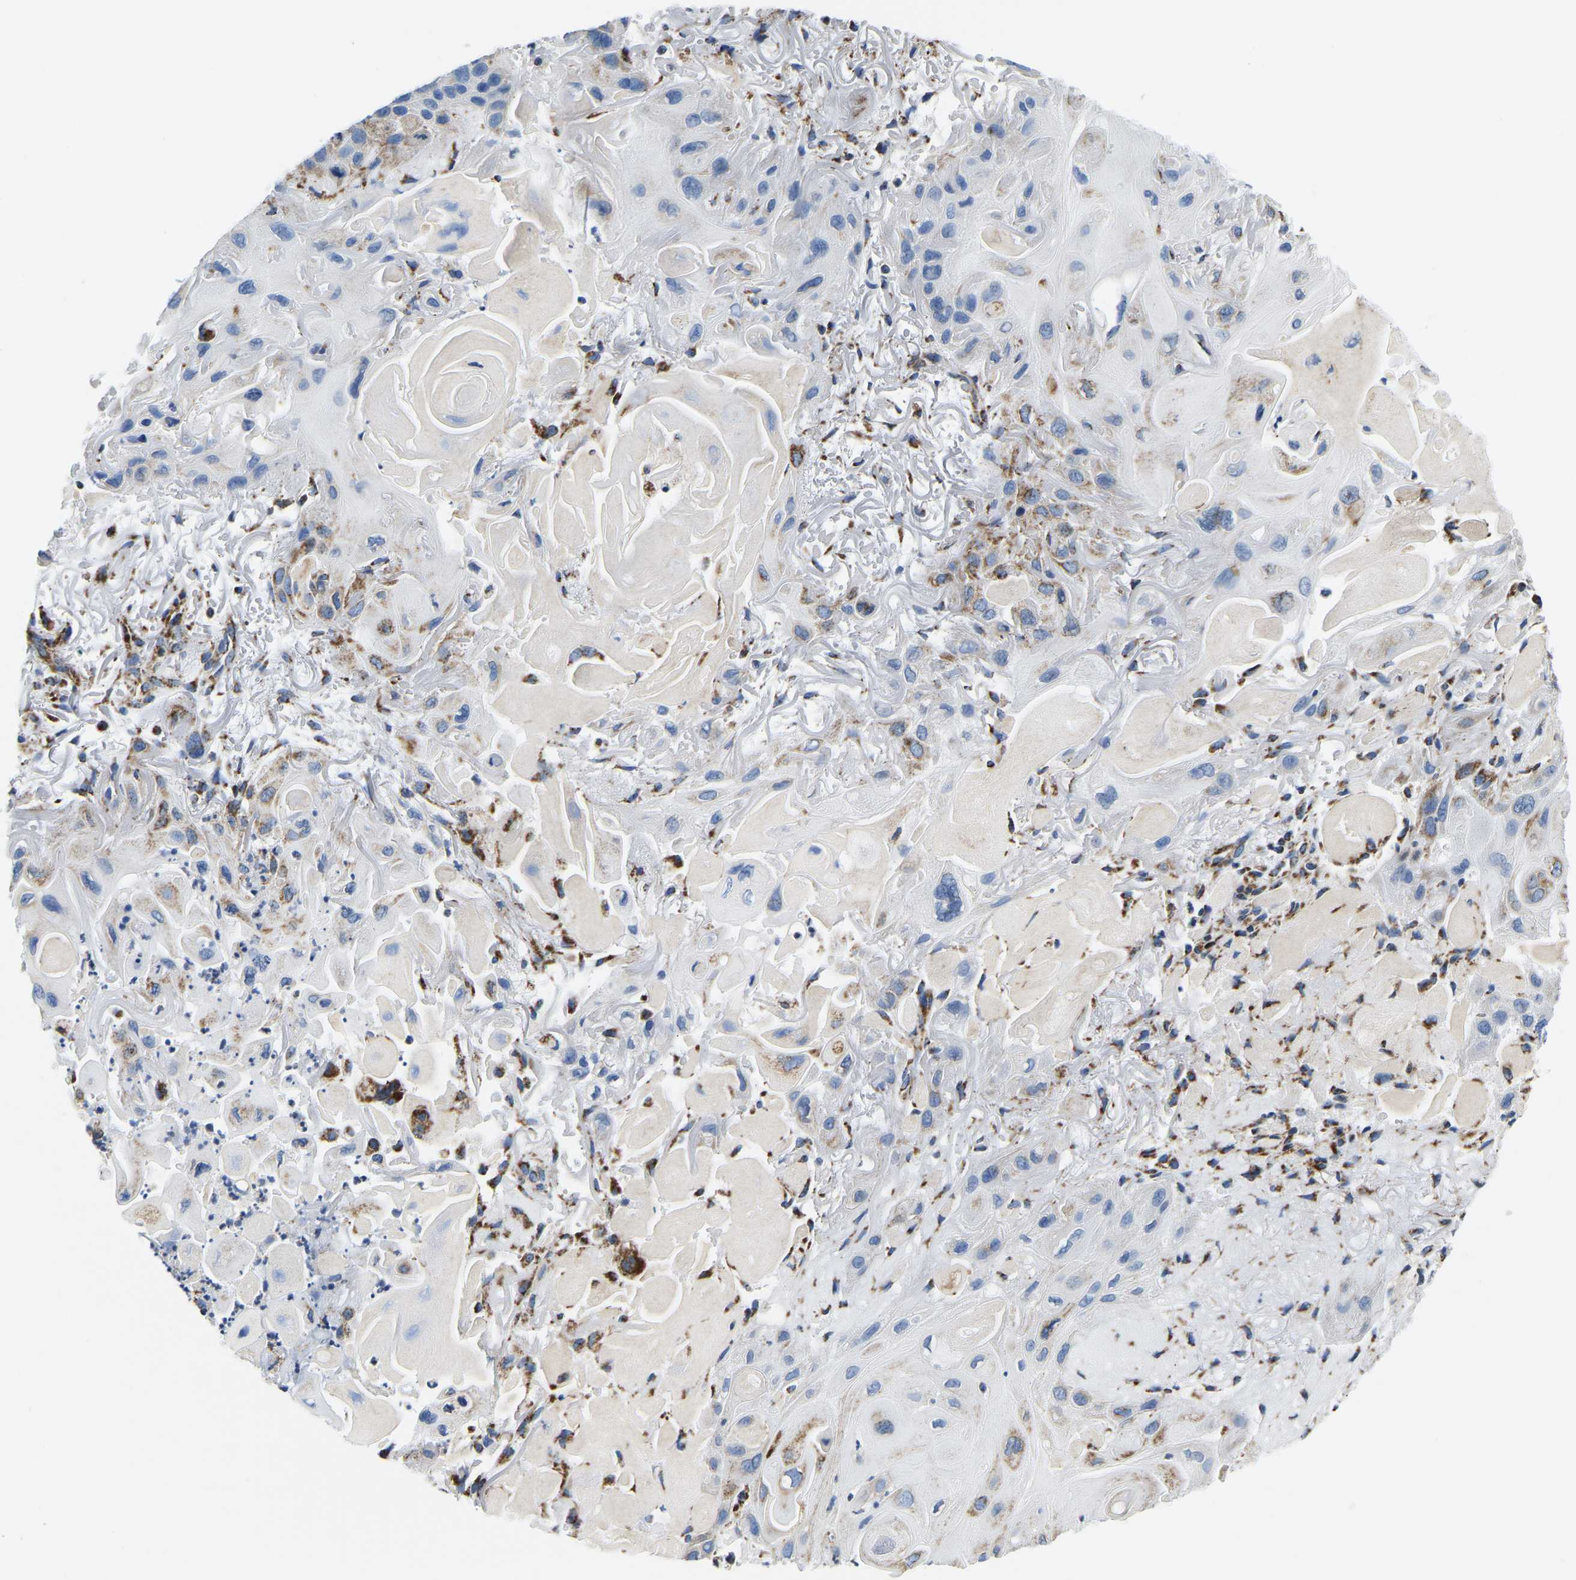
{"staining": {"intensity": "moderate", "quantity": "<25%", "location": "cytoplasmic/membranous"}, "tissue": "skin cancer", "cell_type": "Tumor cells", "image_type": "cancer", "snomed": [{"axis": "morphology", "description": "Squamous cell carcinoma, NOS"}, {"axis": "topography", "description": "Skin"}], "caption": "IHC micrograph of squamous cell carcinoma (skin) stained for a protein (brown), which reveals low levels of moderate cytoplasmic/membranous staining in approximately <25% of tumor cells.", "gene": "SFXN1", "patient": {"sex": "female", "age": 77}}